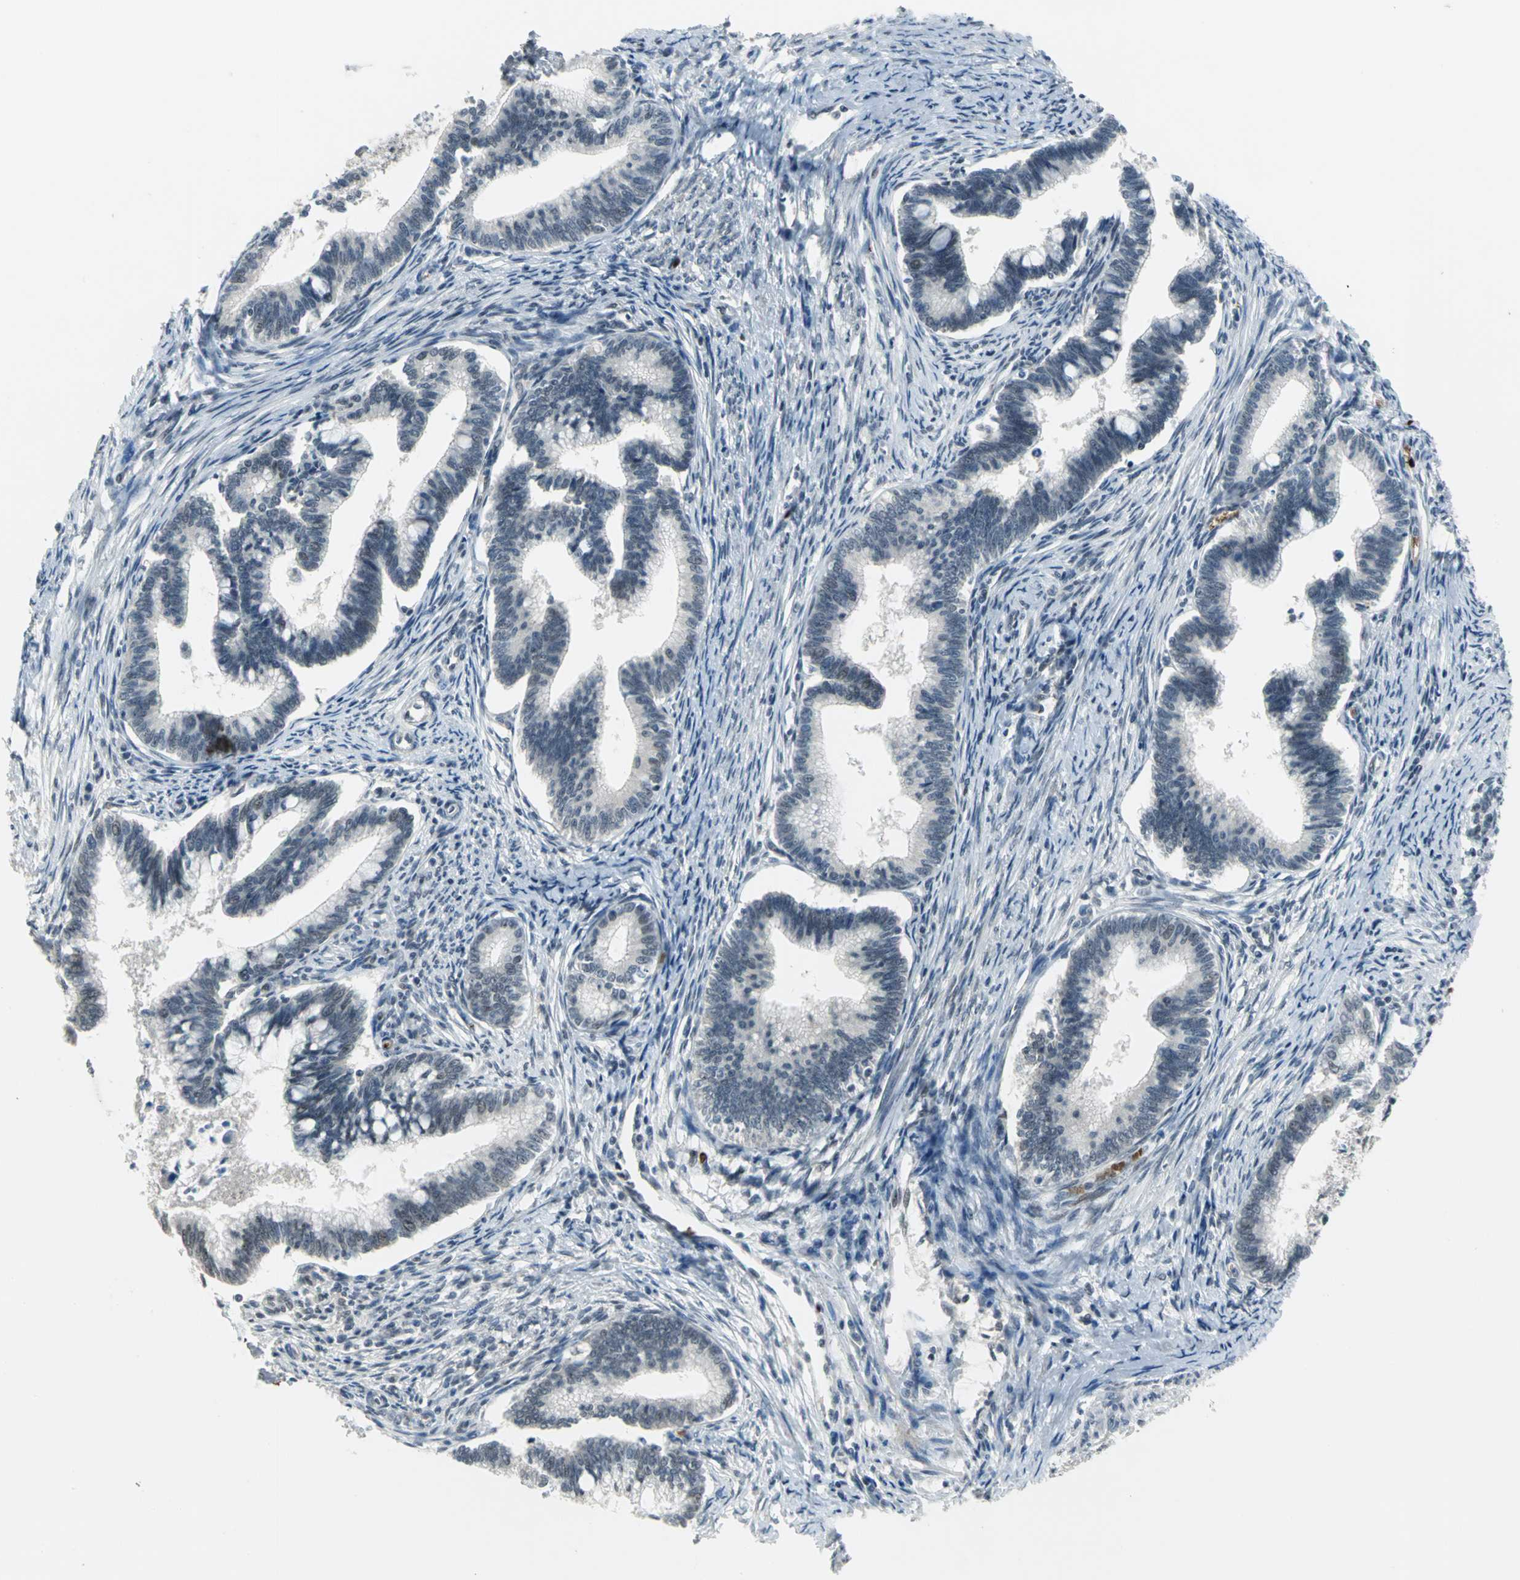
{"staining": {"intensity": "moderate", "quantity": "25%-75%", "location": "nuclear"}, "tissue": "cervical cancer", "cell_type": "Tumor cells", "image_type": "cancer", "snomed": [{"axis": "morphology", "description": "Adenocarcinoma, NOS"}, {"axis": "topography", "description": "Cervix"}], "caption": "Immunohistochemistry (IHC) of human cervical adenocarcinoma exhibits medium levels of moderate nuclear expression in approximately 25%-75% of tumor cells.", "gene": "GLI3", "patient": {"sex": "female", "age": 36}}